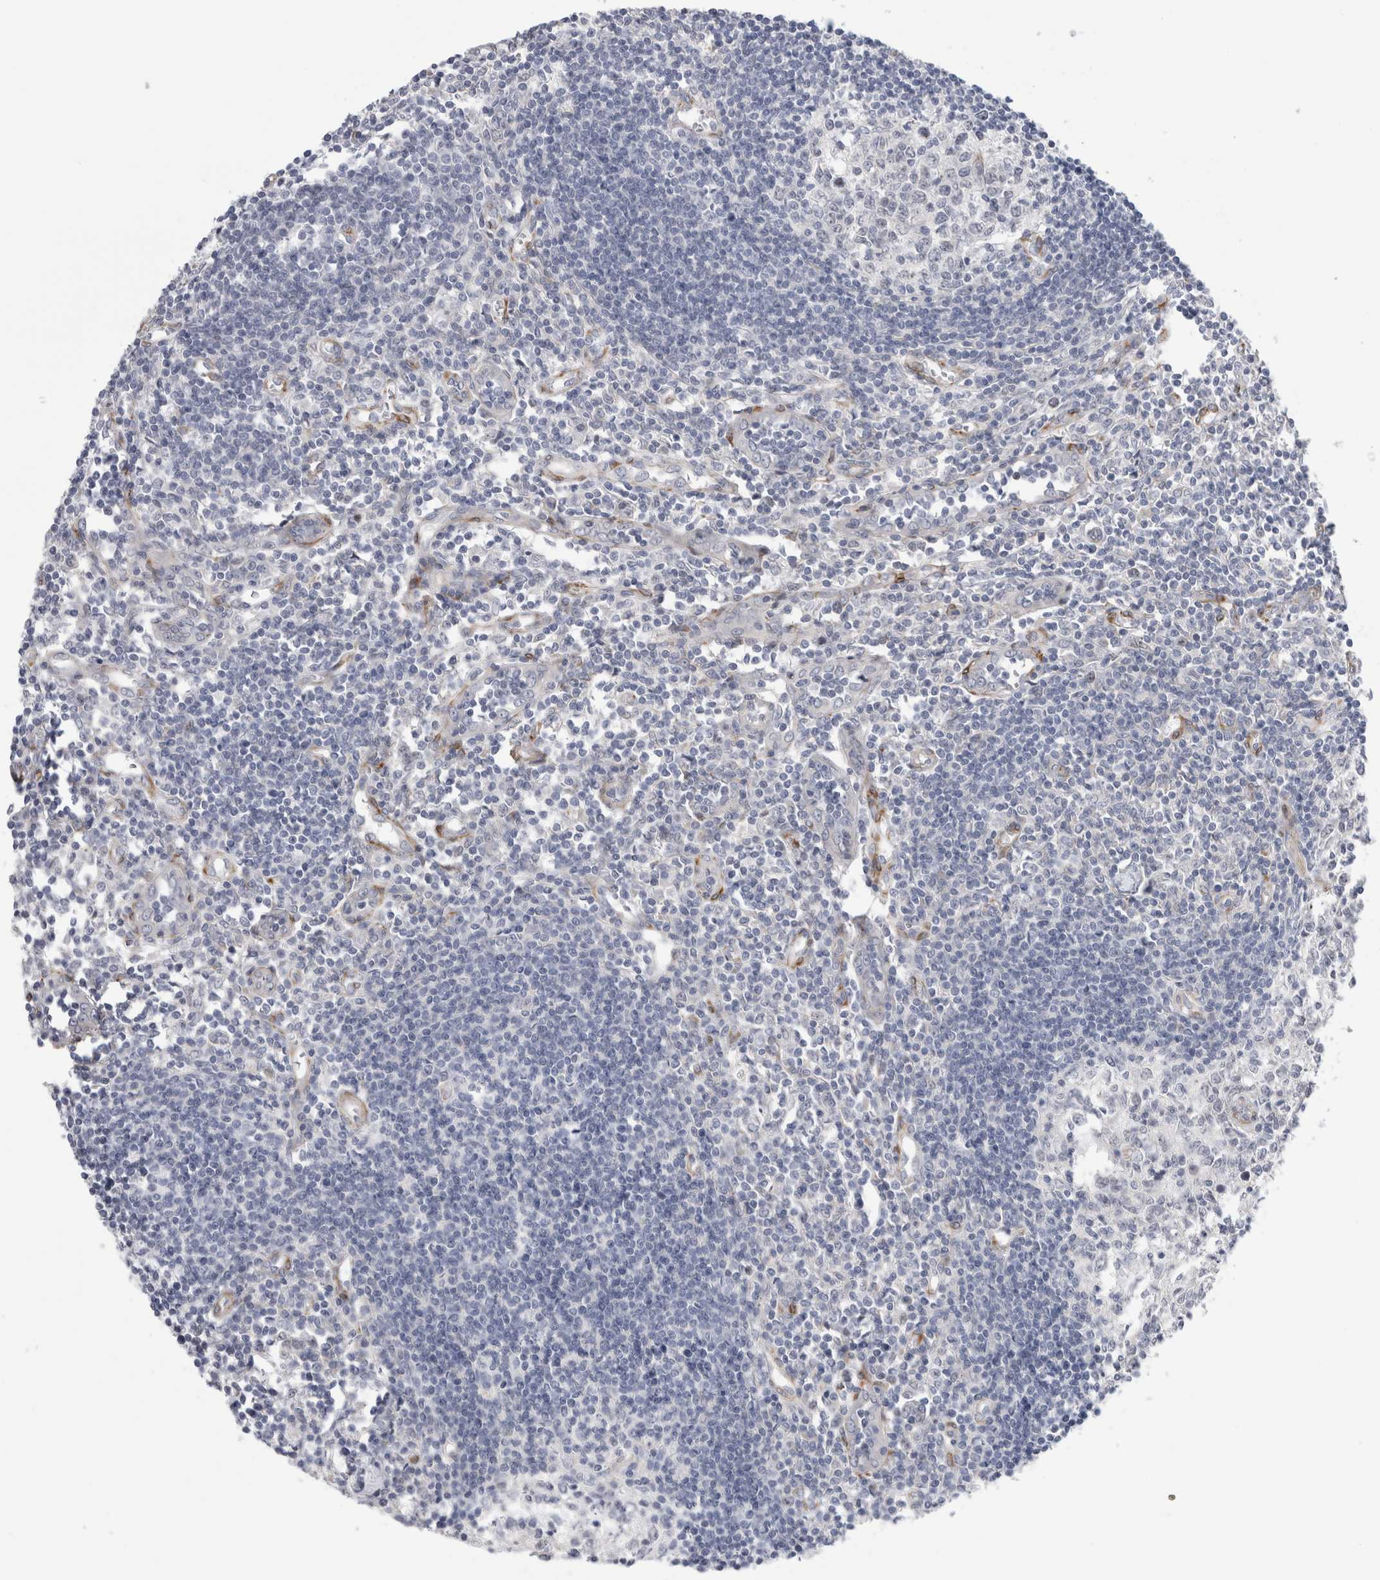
{"staining": {"intensity": "negative", "quantity": "none", "location": "none"}, "tissue": "lymph node", "cell_type": "Germinal center cells", "image_type": "normal", "snomed": [{"axis": "morphology", "description": "Normal tissue, NOS"}, {"axis": "morphology", "description": "Malignant melanoma, Metastatic site"}, {"axis": "topography", "description": "Lymph node"}], "caption": "Human lymph node stained for a protein using immunohistochemistry shows no expression in germinal center cells.", "gene": "SYTL5", "patient": {"sex": "male", "age": 41}}